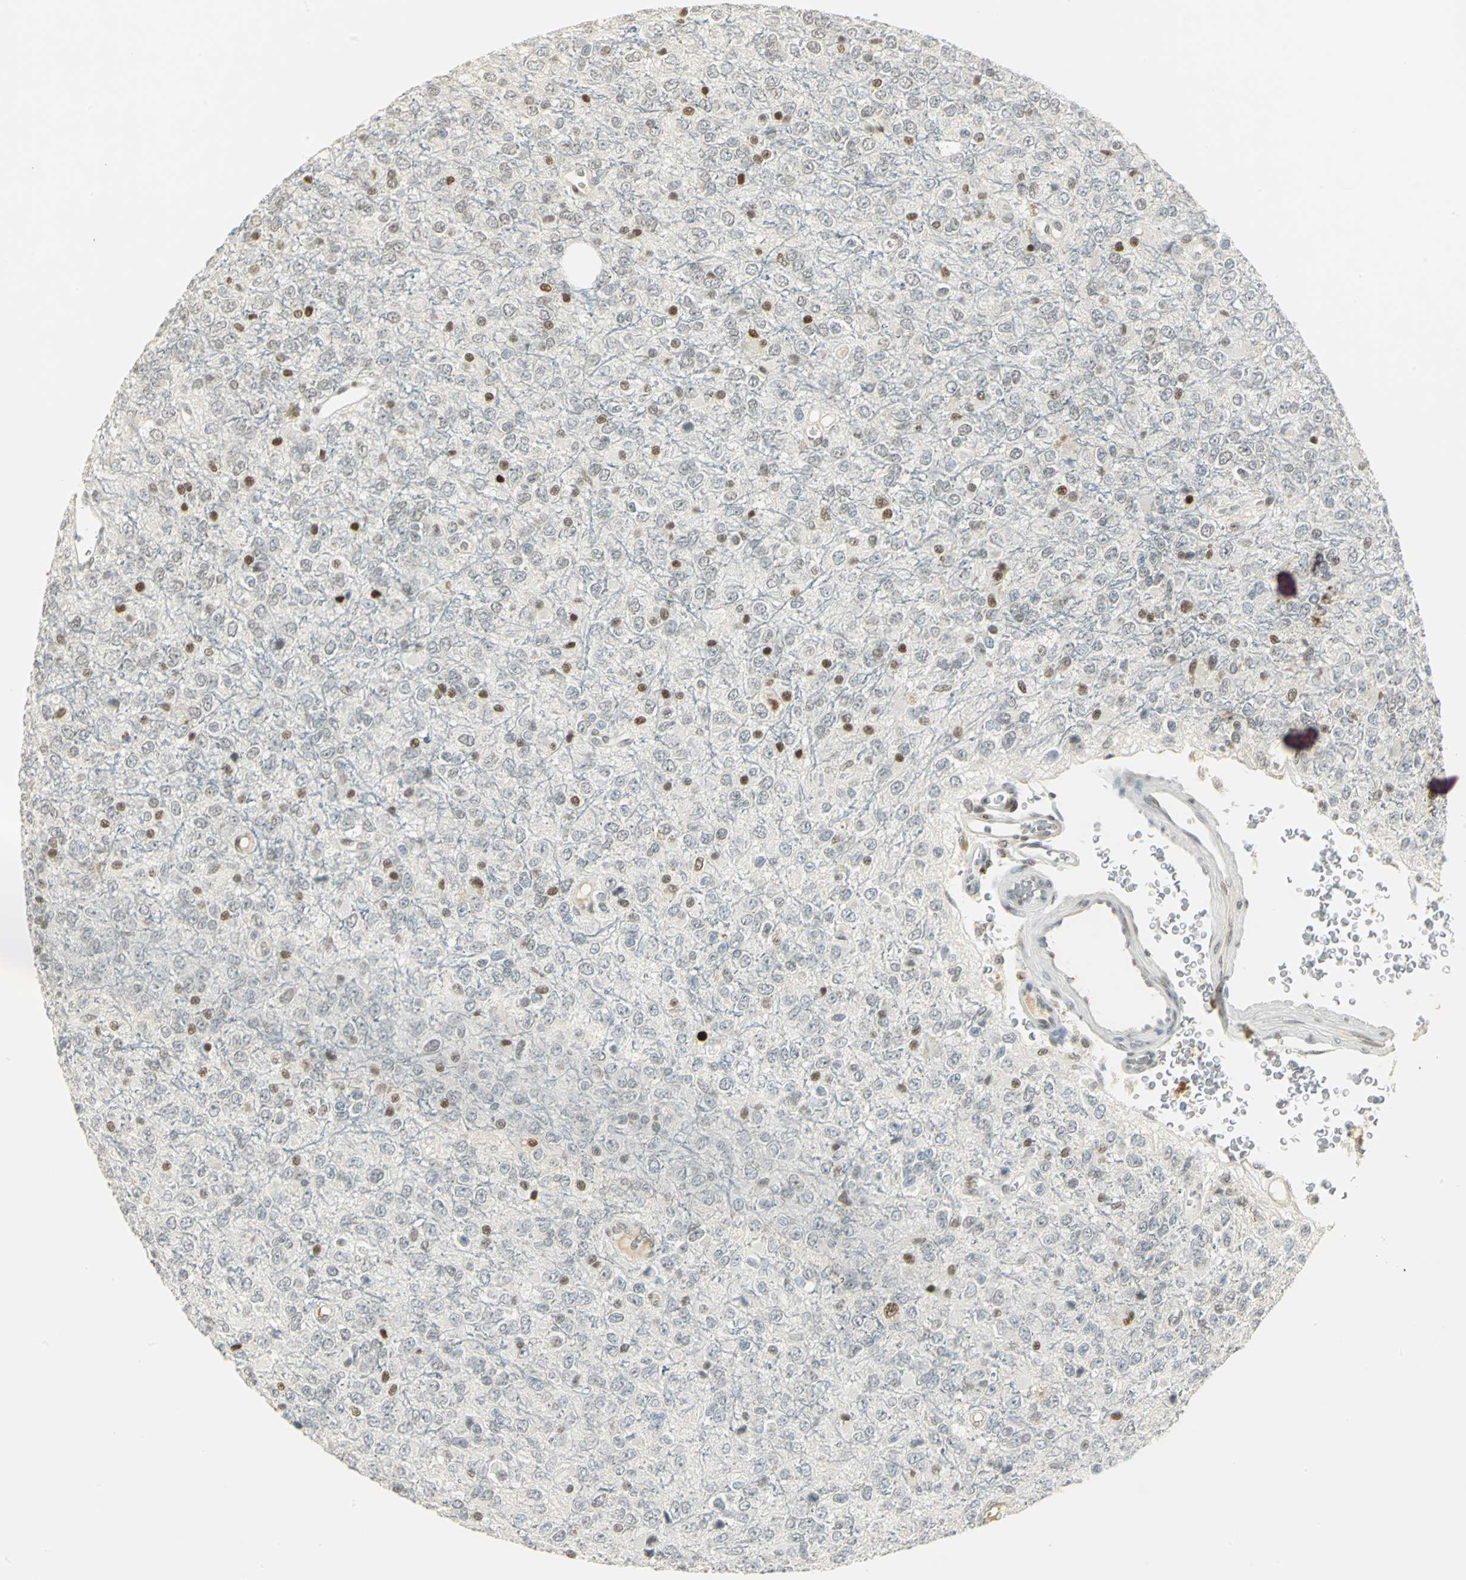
{"staining": {"intensity": "strong", "quantity": "<25%", "location": "nuclear"}, "tissue": "glioma", "cell_type": "Tumor cells", "image_type": "cancer", "snomed": [{"axis": "morphology", "description": "Glioma, malignant, High grade"}, {"axis": "topography", "description": "pancreas cauda"}], "caption": "Malignant glioma (high-grade) stained with a brown dye exhibits strong nuclear positive expression in about <25% of tumor cells.", "gene": "AK6", "patient": {"sex": "male", "age": 60}}